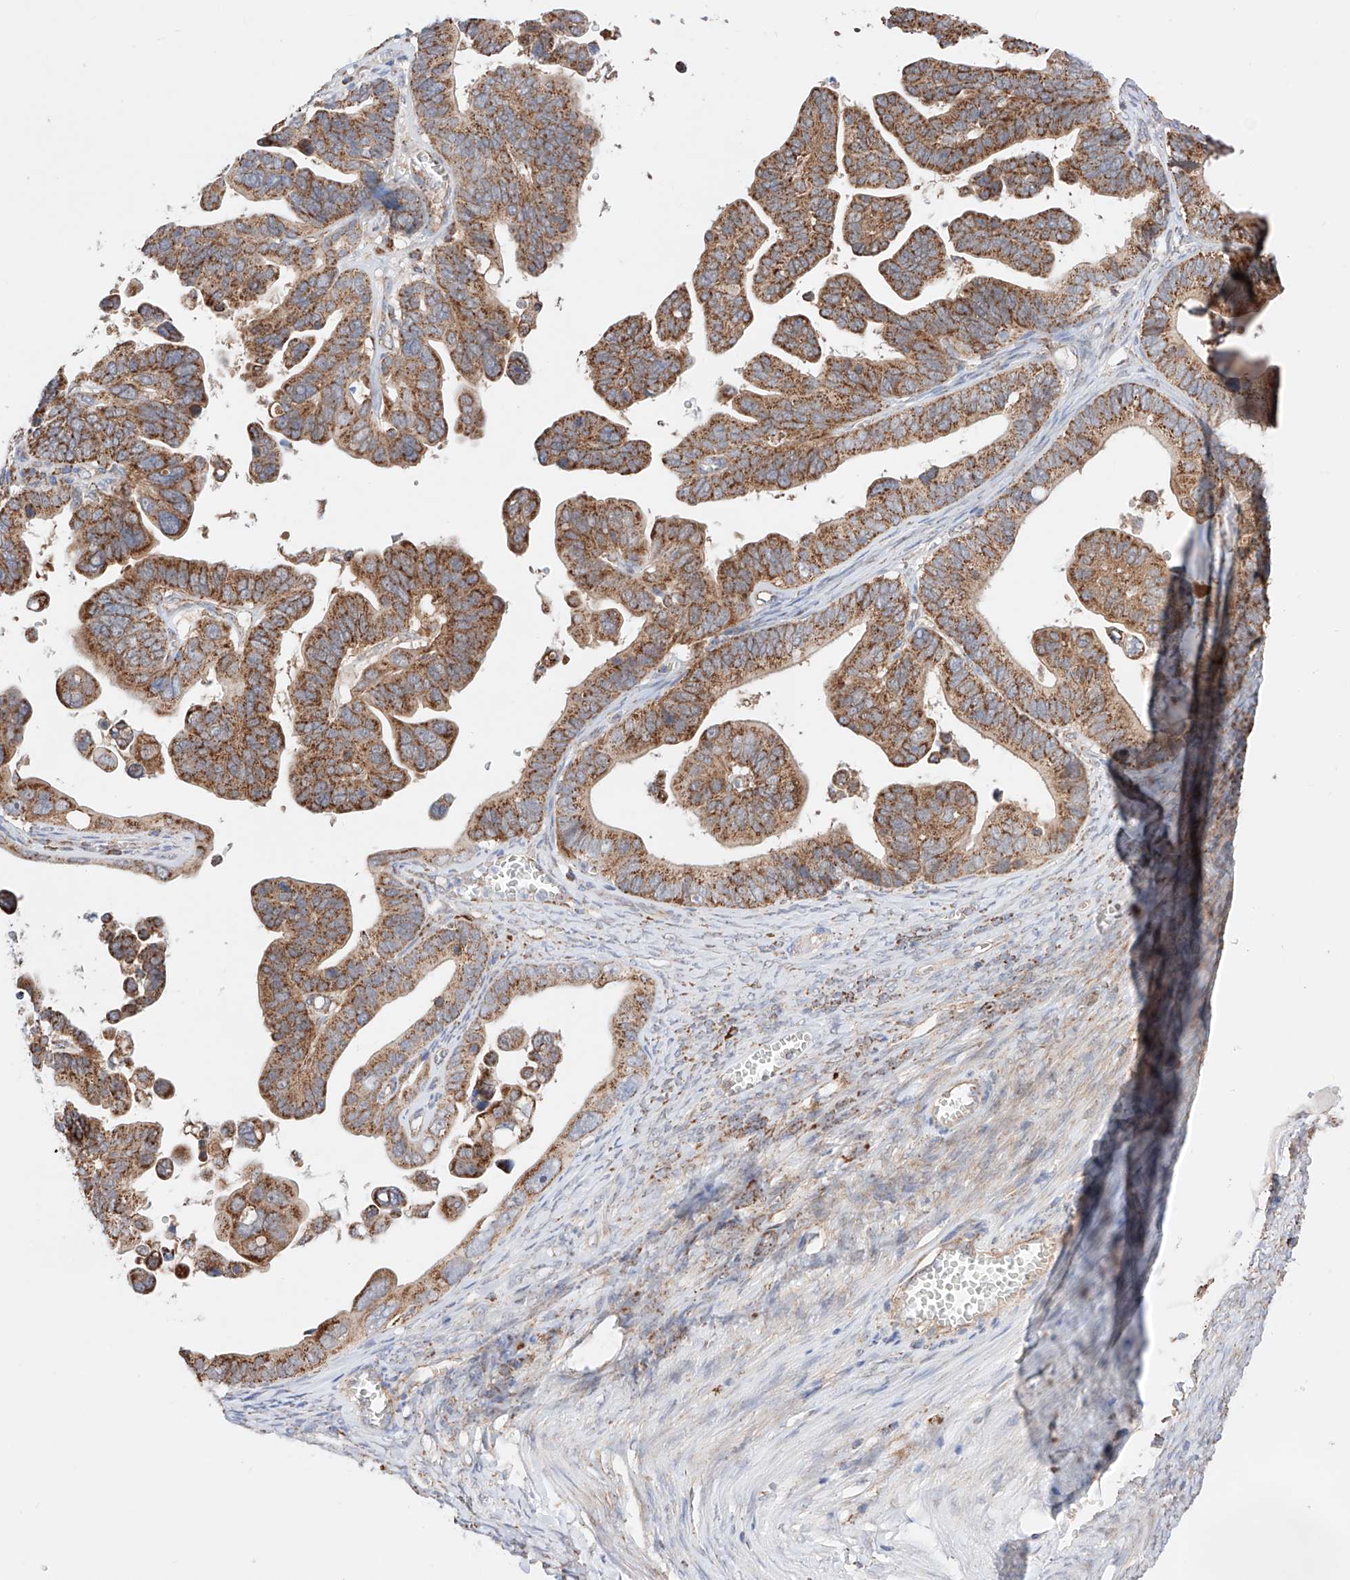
{"staining": {"intensity": "strong", "quantity": ">75%", "location": "cytoplasmic/membranous"}, "tissue": "ovarian cancer", "cell_type": "Tumor cells", "image_type": "cancer", "snomed": [{"axis": "morphology", "description": "Cystadenocarcinoma, serous, NOS"}, {"axis": "topography", "description": "Ovary"}], "caption": "Ovarian cancer (serous cystadenocarcinoma) stained for a protein exhibits strong cytoplasmic/membranous positivity in tumor cells.", "gene": "KTI12", "patient": {"sex": "female", "age": 56}}